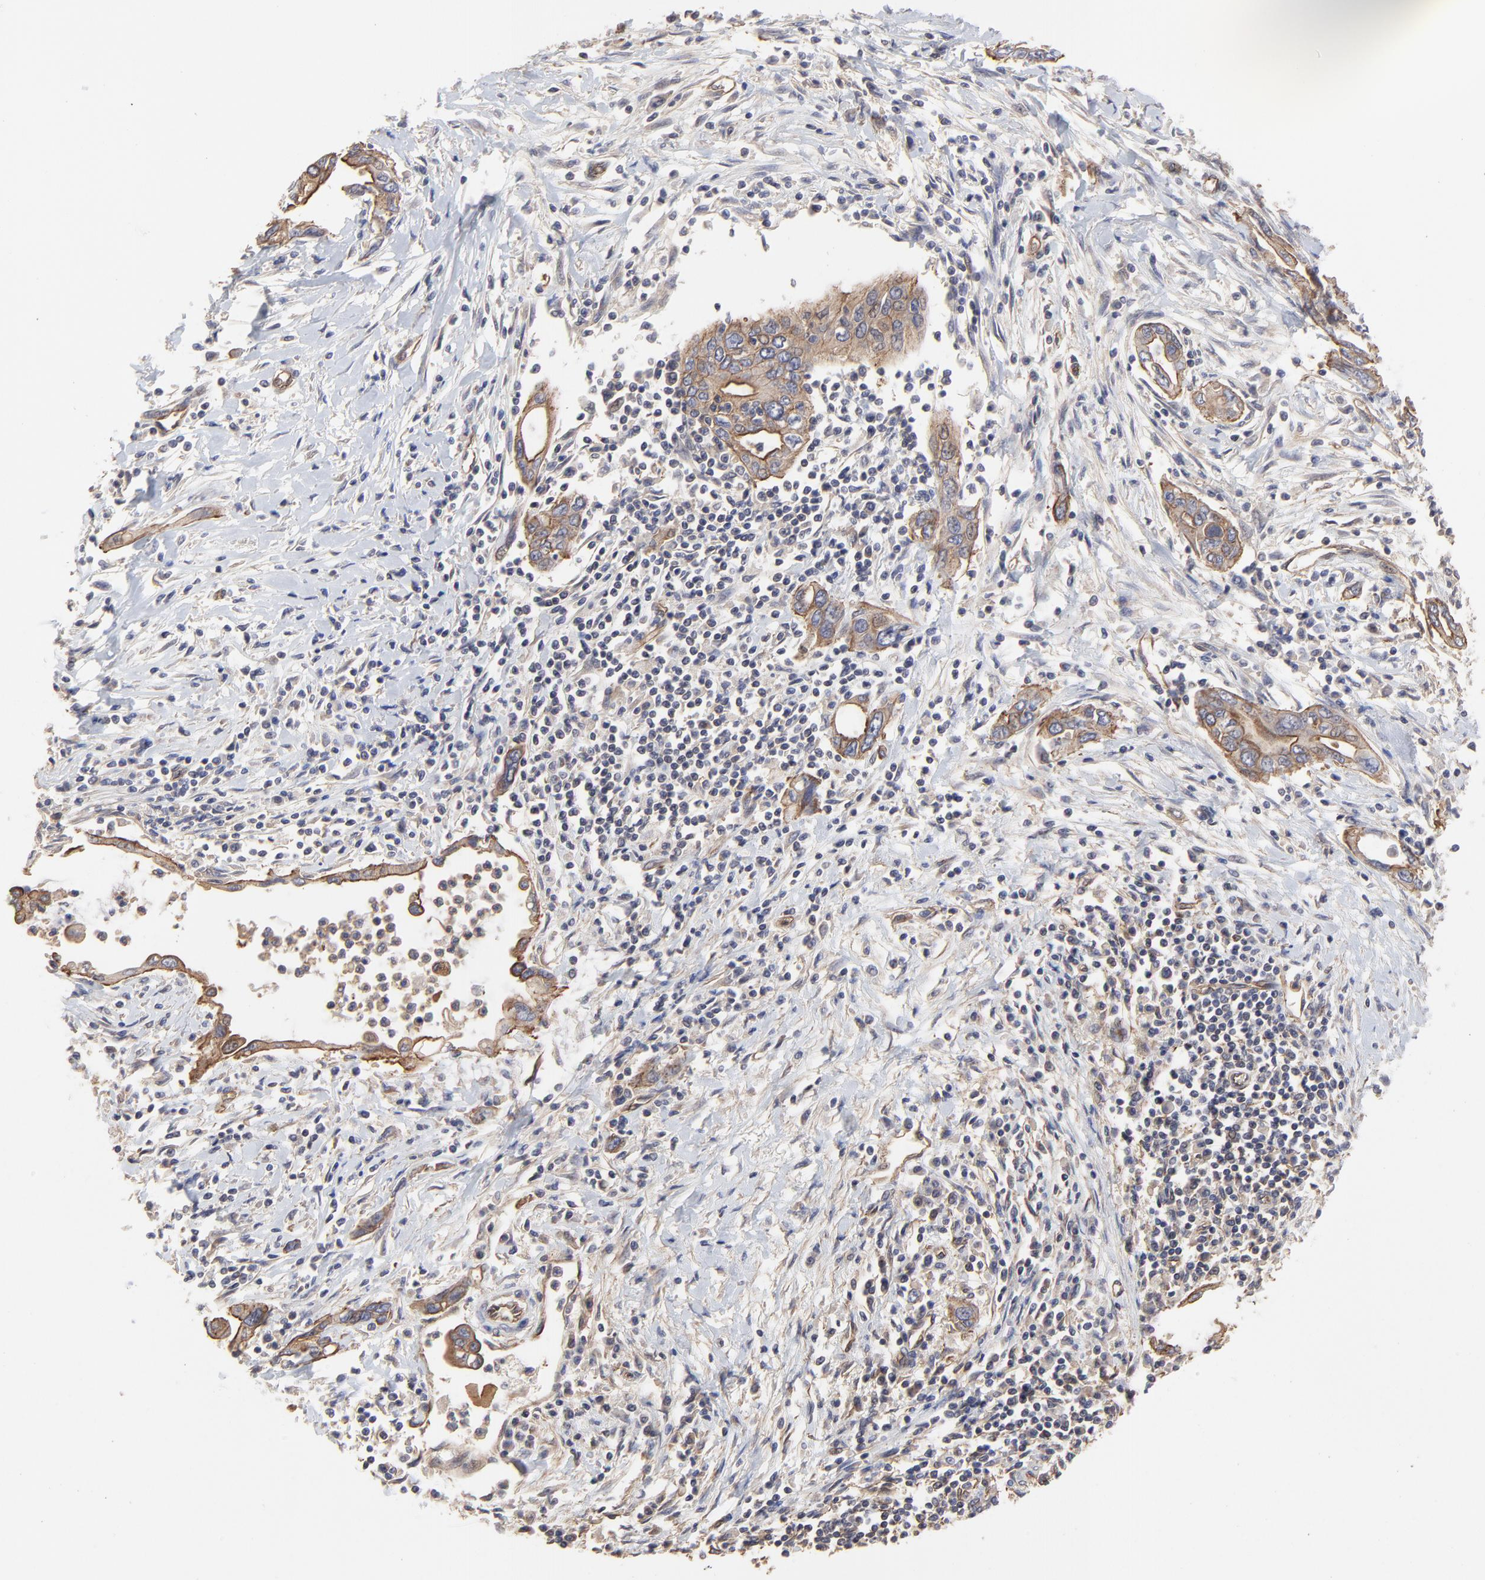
{"staining": {"intensity": "moderate", "quantity": ">75%", "location": "cytoplasmic/membranous"}, "tissue": "pancreatic cancer", "cell_type": "Tumor cells", "image_type": "cancer", "snomed": [{"axis": "morphology", "description": "Adenocarcinoma, NOS"}, {"axis": "topography", "description": "Pancreas"}], "caption": "IHC of pancreatic adenocarcinoma demonstrates medium levels of moderate cytoplasmic/membranous expression in approximately >75% of tumor cells. The staining is performed using DAB brown chromogen to label protein expression. The nuclei are counter-stained blue using hematoxylin.", "gene": "ARMT1", "patient": {"sex": "female", "age": 57}}